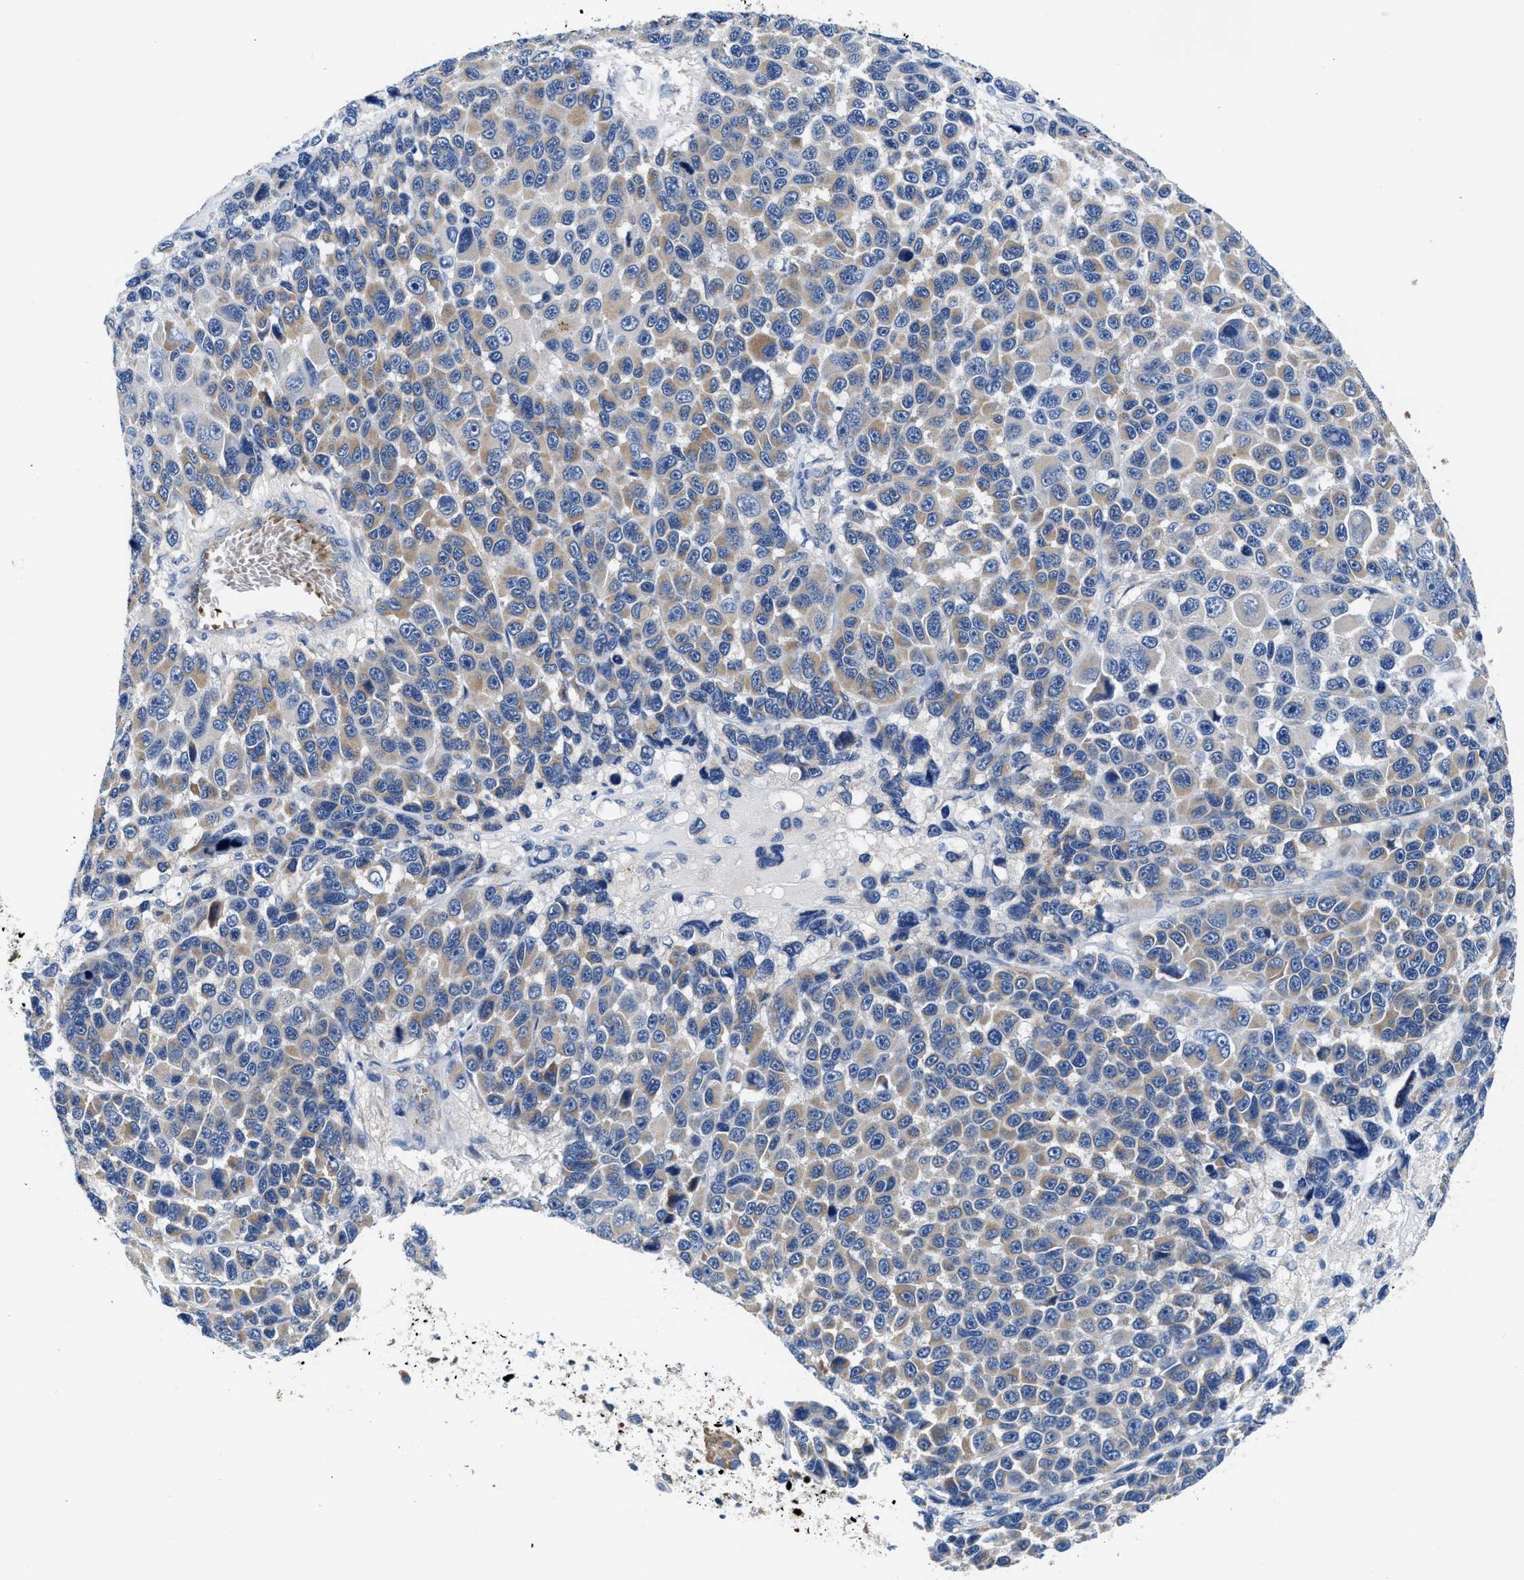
{"staining": {"intensity": "weak", "quantity": "<25%", "location": "cytoplasmic/membranous"}, "tissue": "melanoma", "cell_type": "Tumor cells", "image_type": "cancer", "snomed": [{"axis": "morphology", "description": "Malignant melanoma, NOS"}, {"axis": "topography", "description": "Skin"}], "caption": "There is no significant positivity in tumor cells of melanoma. (DAB immunohistochemistry (IHC) with hematoxylin counter stain).", "gene": "PHLPP1", "patient": {"sex": "male", "age": 53}}